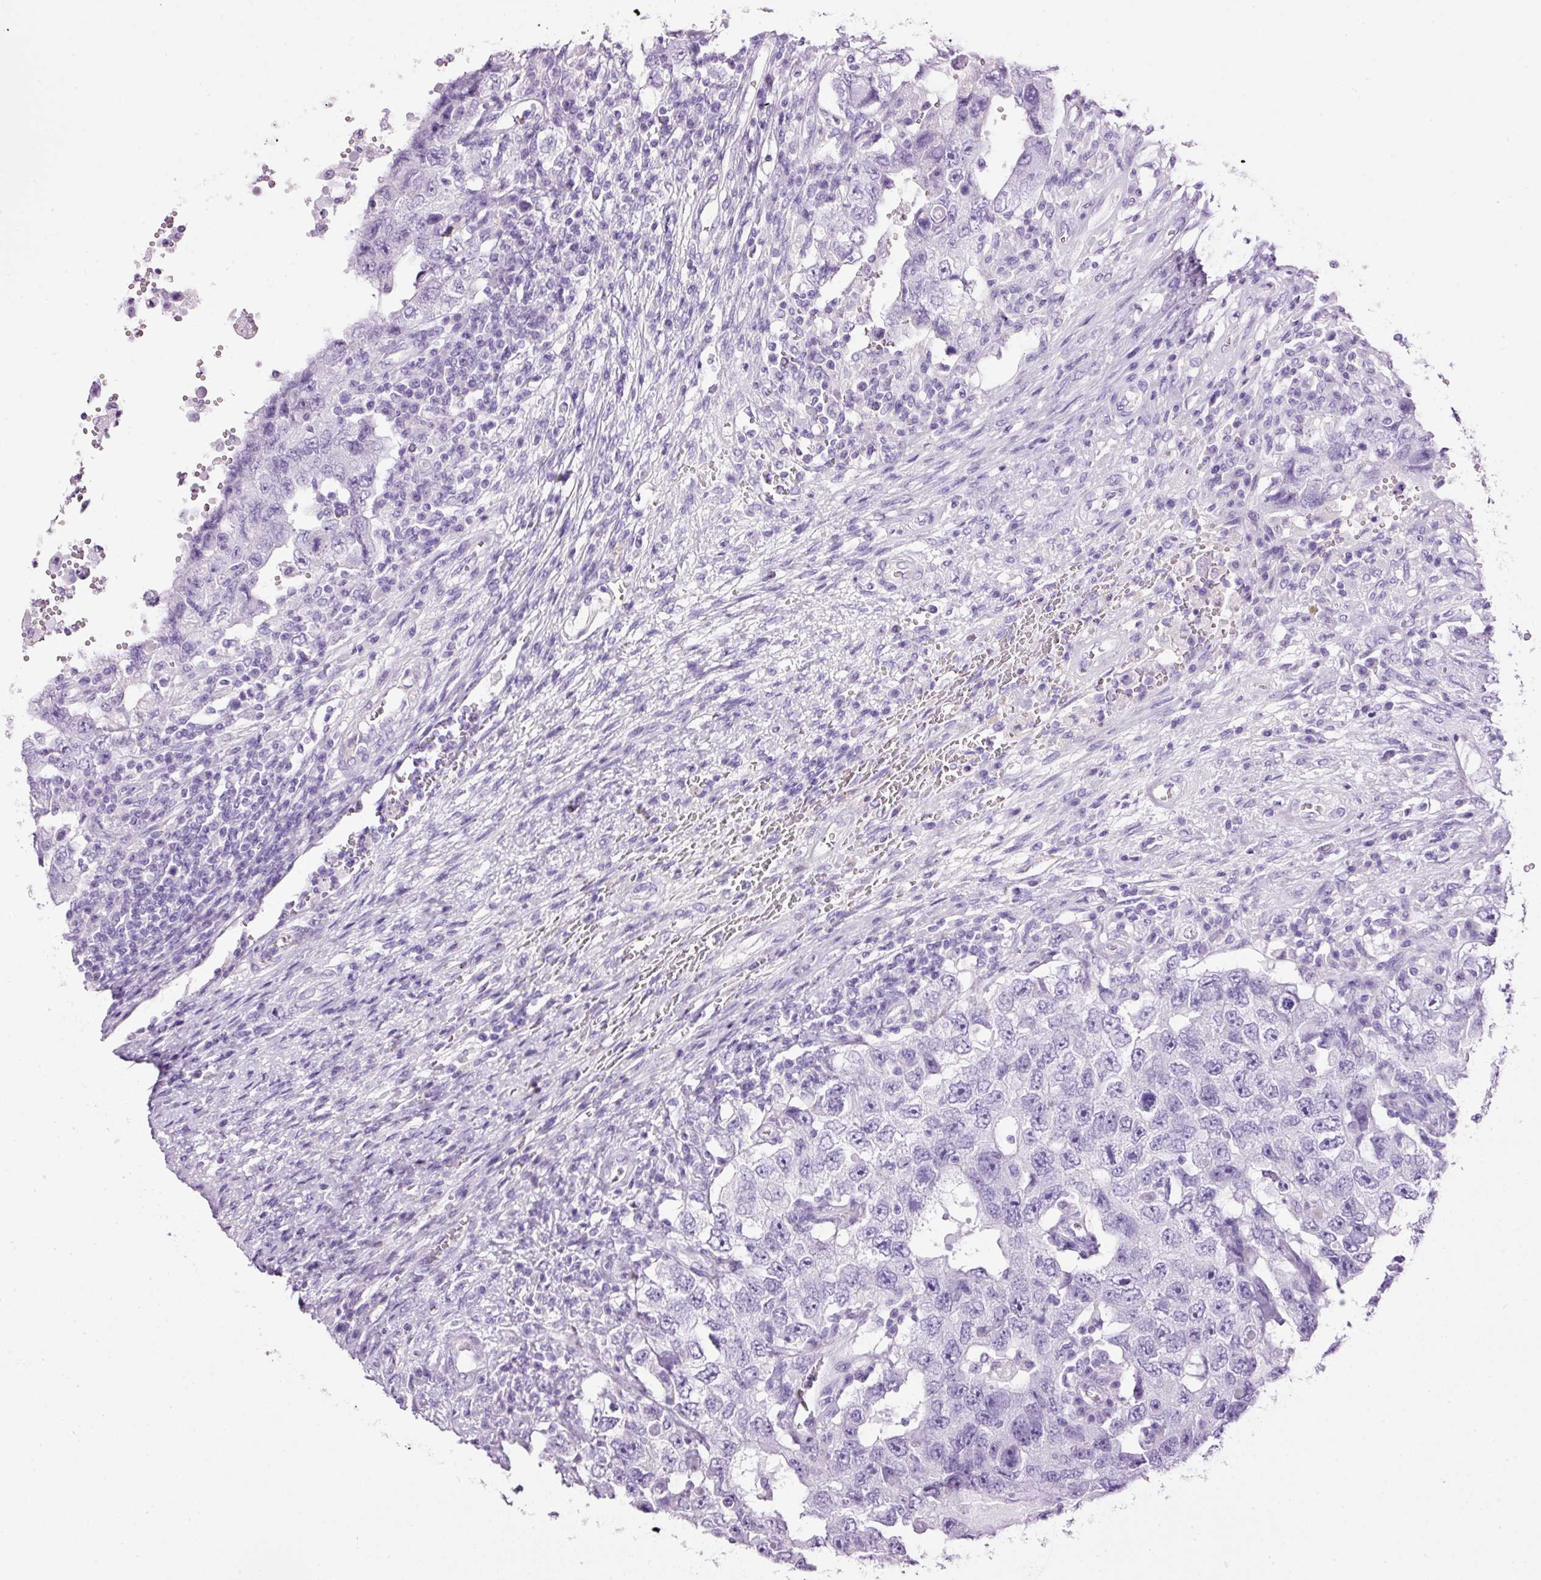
{"staining": {"intensity": "negative", "quantity": "none", "location": "none"}, "tissue": "testis cancer", "cell_type": "Tumor cells", "image_type": "cancer", "snomed": [{"axis": "morphology", "description": "Carcinoma, Embryonal, NOS"}, {"axis": "topography", "description": "Testis"}], "caption": "Immunohistochemistry histopathology image of testis cancer (embryonal carcinoma) stained for a protein (brown), which reveals no expression in tumor cells. (DAB IHC visualized using brightfield microscopy, high magnification).", "gene": "BSND", "patient": {"sex": "male", "age": 26}}